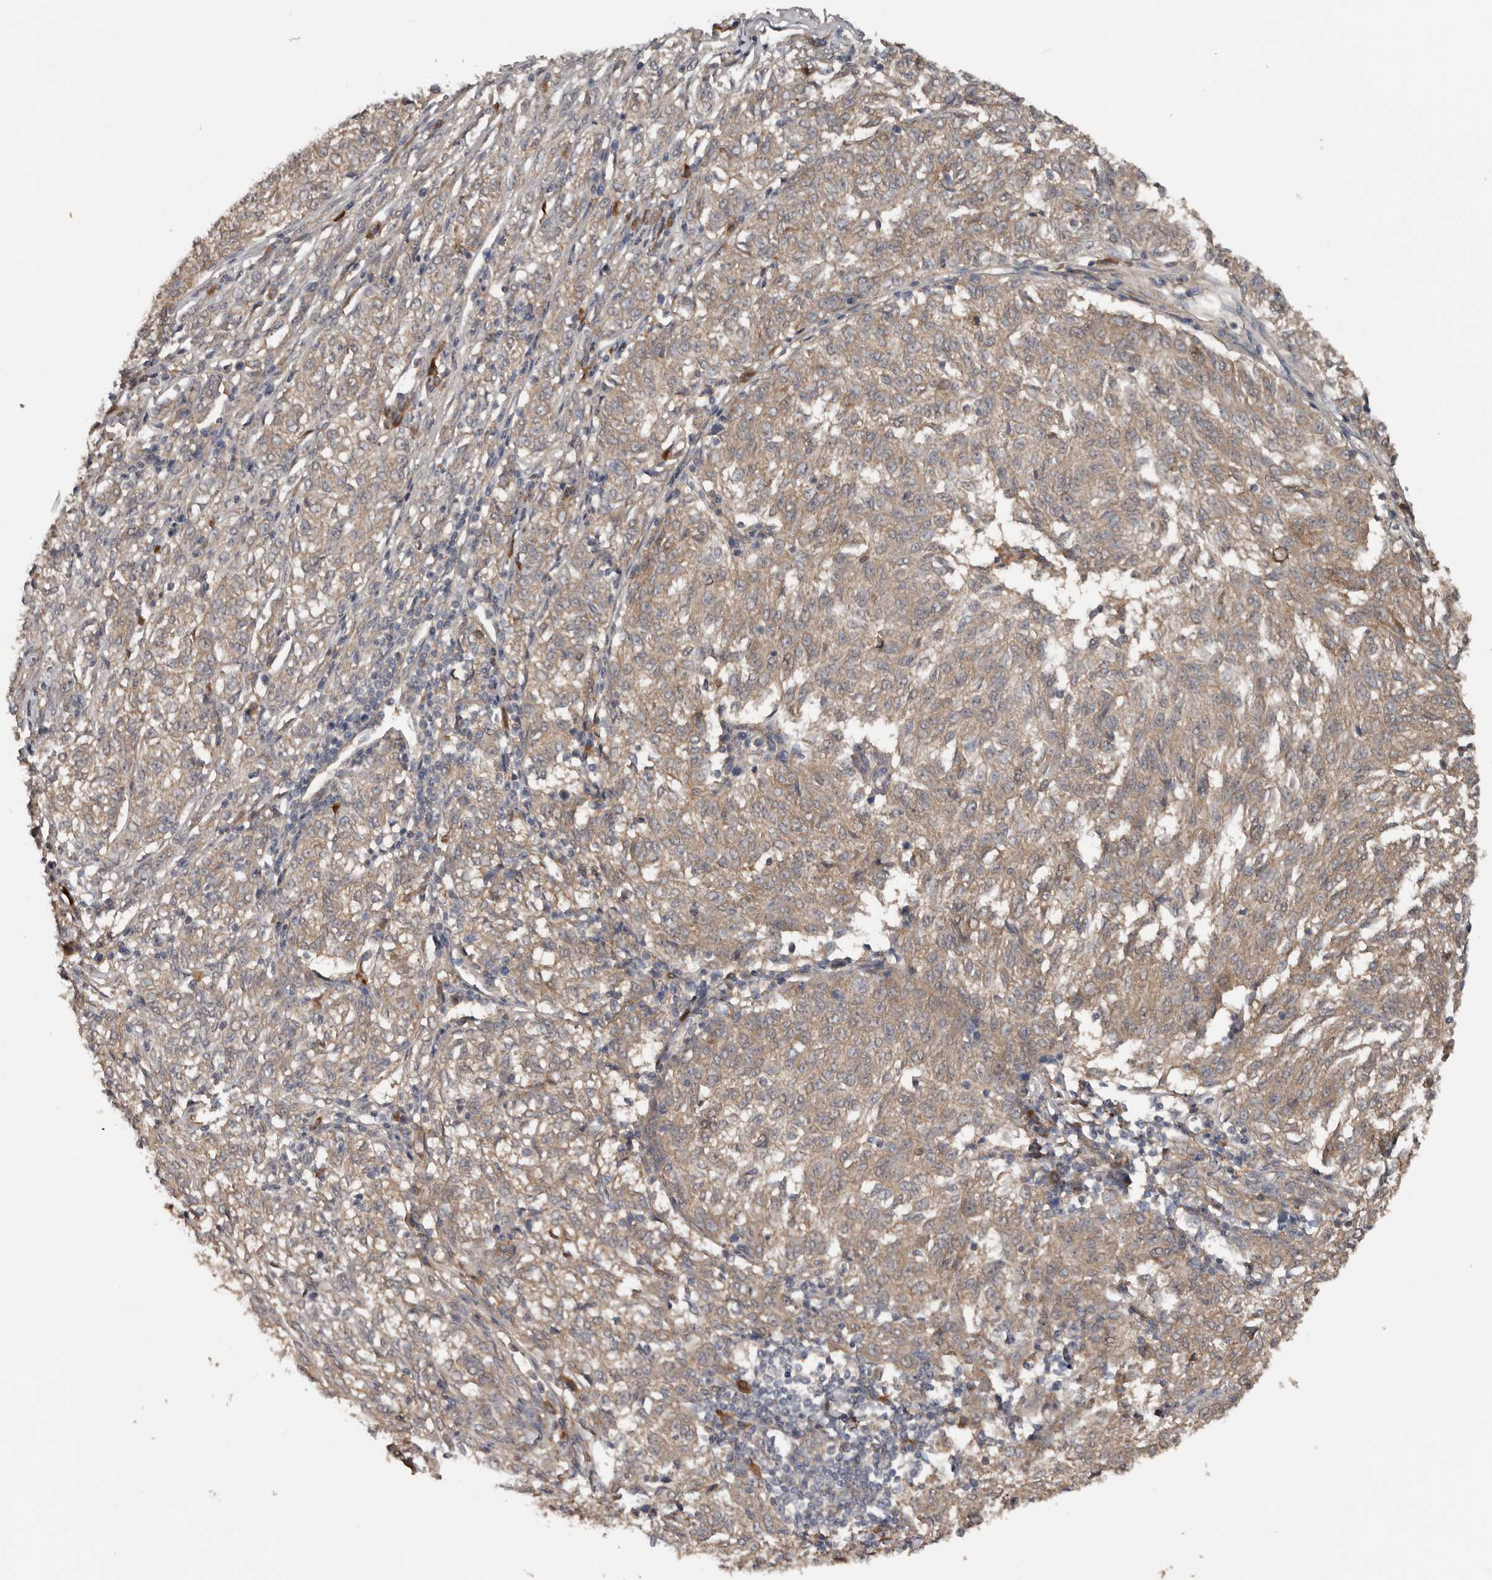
{"staining": {"intensity": "weak", "quantity": ">75%", "location": "cytoplasmic/membranous"}, "tissue": "melanoma", "cell_type": "Tumor cells", "image_type": "cancer", "snomed": [{"axis": "morphology", "description": "Malignant melanoma, NOS"}, {"axis": "topography", "description": "Skin"}], "caption": "Protein staining demonstrates weak cytoplasmic/membranous expression in approximately >75% of tumor cells in melanoma.", "gene": "DNAJB4", "patient": {"sex": "female", "age": 72}}